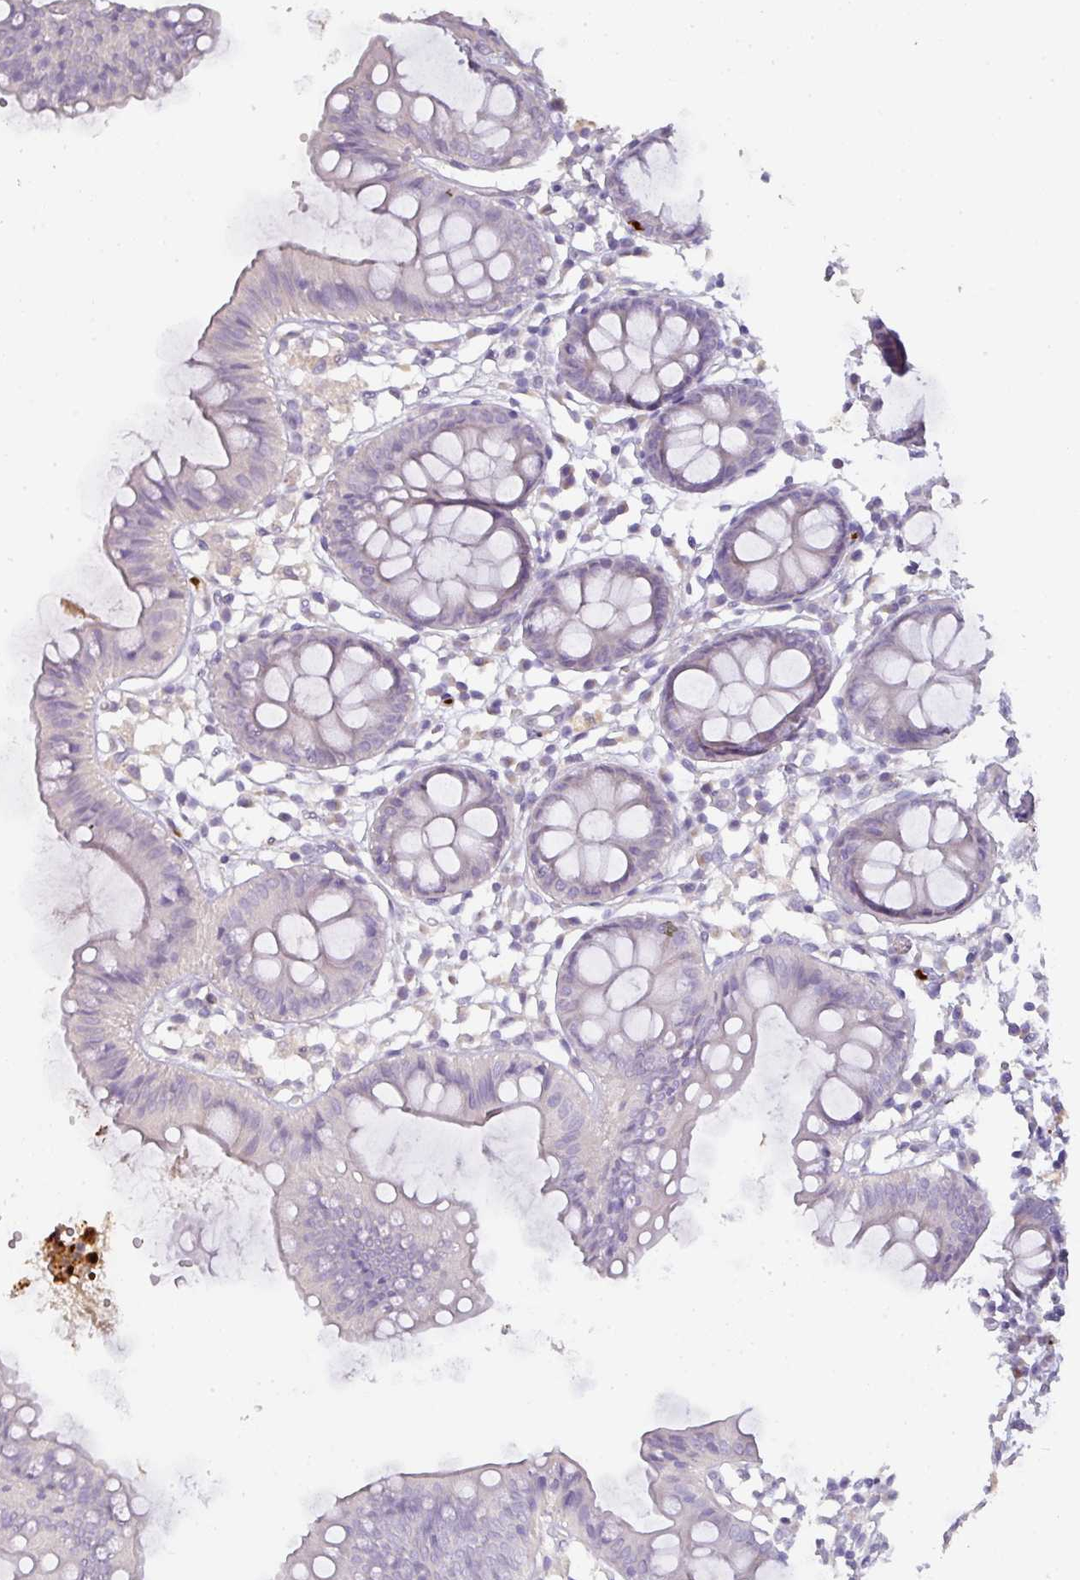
{"staining": {"intensity": "negative", "quantity": "none", "location": "none"}, "tissue": "colon", "cell_type": "Endothelial cells", "image_type": "normal", "snomed": [{"axis": "morphology", "description": "Normal tissue, NOS"}, {"axis": "topography", "description": "Colon"}], "caption": "High power microscopy photomicrograph of an immunohistochemistry micrograph of normal colon, revealing no significant expression in endothelial cells. The staining was performed using DAB (3,3'-diaminobenzidine) to visualize the protein expression in brown, while the nuclei were stained in blue with hematoxylin (Magnification: 20x).", "gene": "HHEX", "patient": {"sex": "female", "age": 84}}